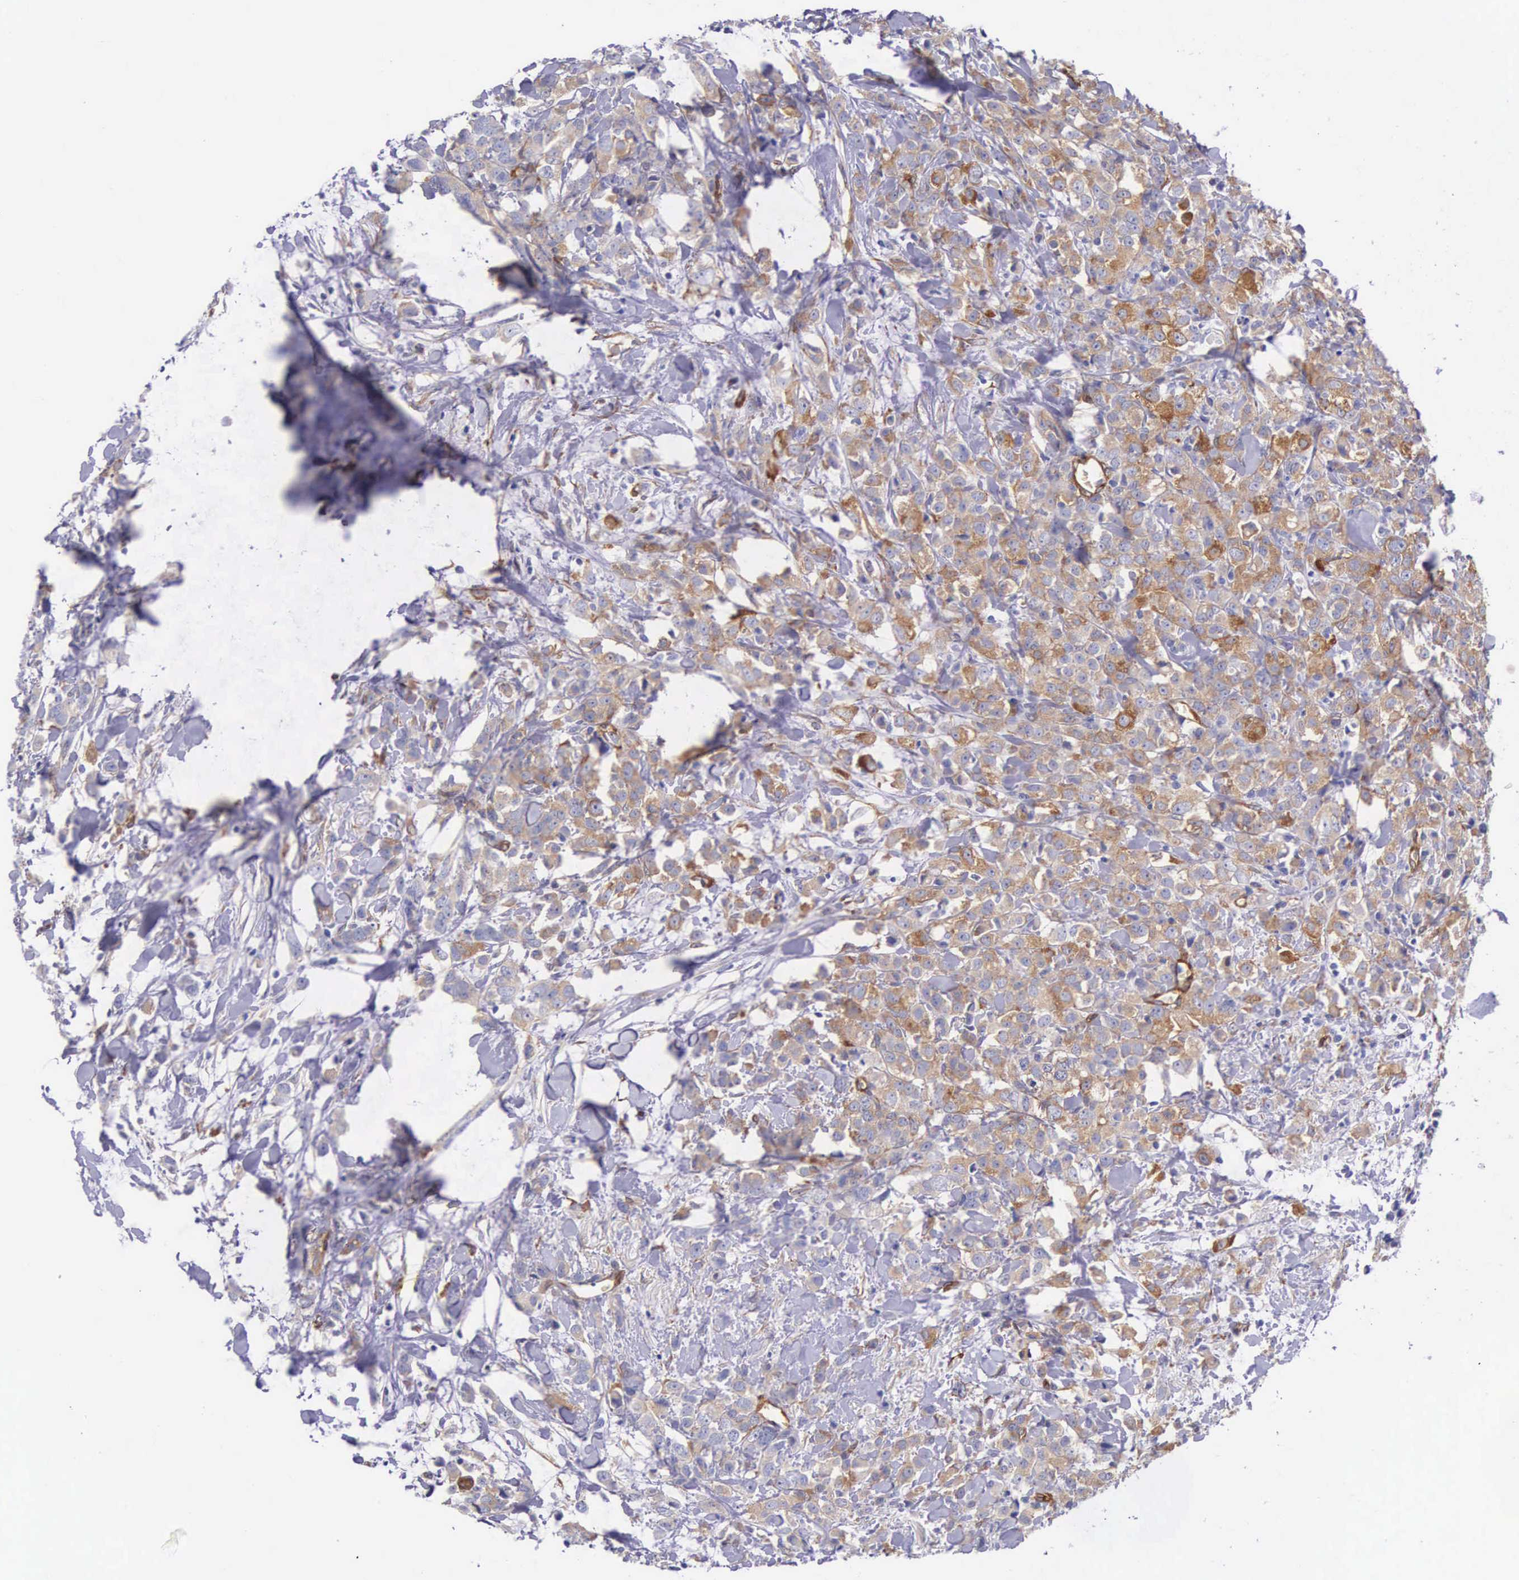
{"staining": {"intensity": "moderate", "quantity": ">75%", "location": "cytoplasmic/membranous"}, "tissue": "breast cancer", "cell_type": "Tumor cells", "image_type": "cancer", "snomed": [{"axis": "morphology", "description": "Lobular carcinoma"}, {"axis": "topography", "description": "Breast"}], "caption": "Immunohistochemistry (IHC) (DAB (3,3'-diaminobenzidine)) staining of breast cancer (lobular carcinoma) displays moderate cytoplasmic/membranous protein staining in about >75% of tumor cells. (Stains: DAB in brown, nuclei in blue, Microscopy: brightfield microscopy at high magnification).", "gene": "BCAR1", "patient": {"sex": "female", "age": 57}}